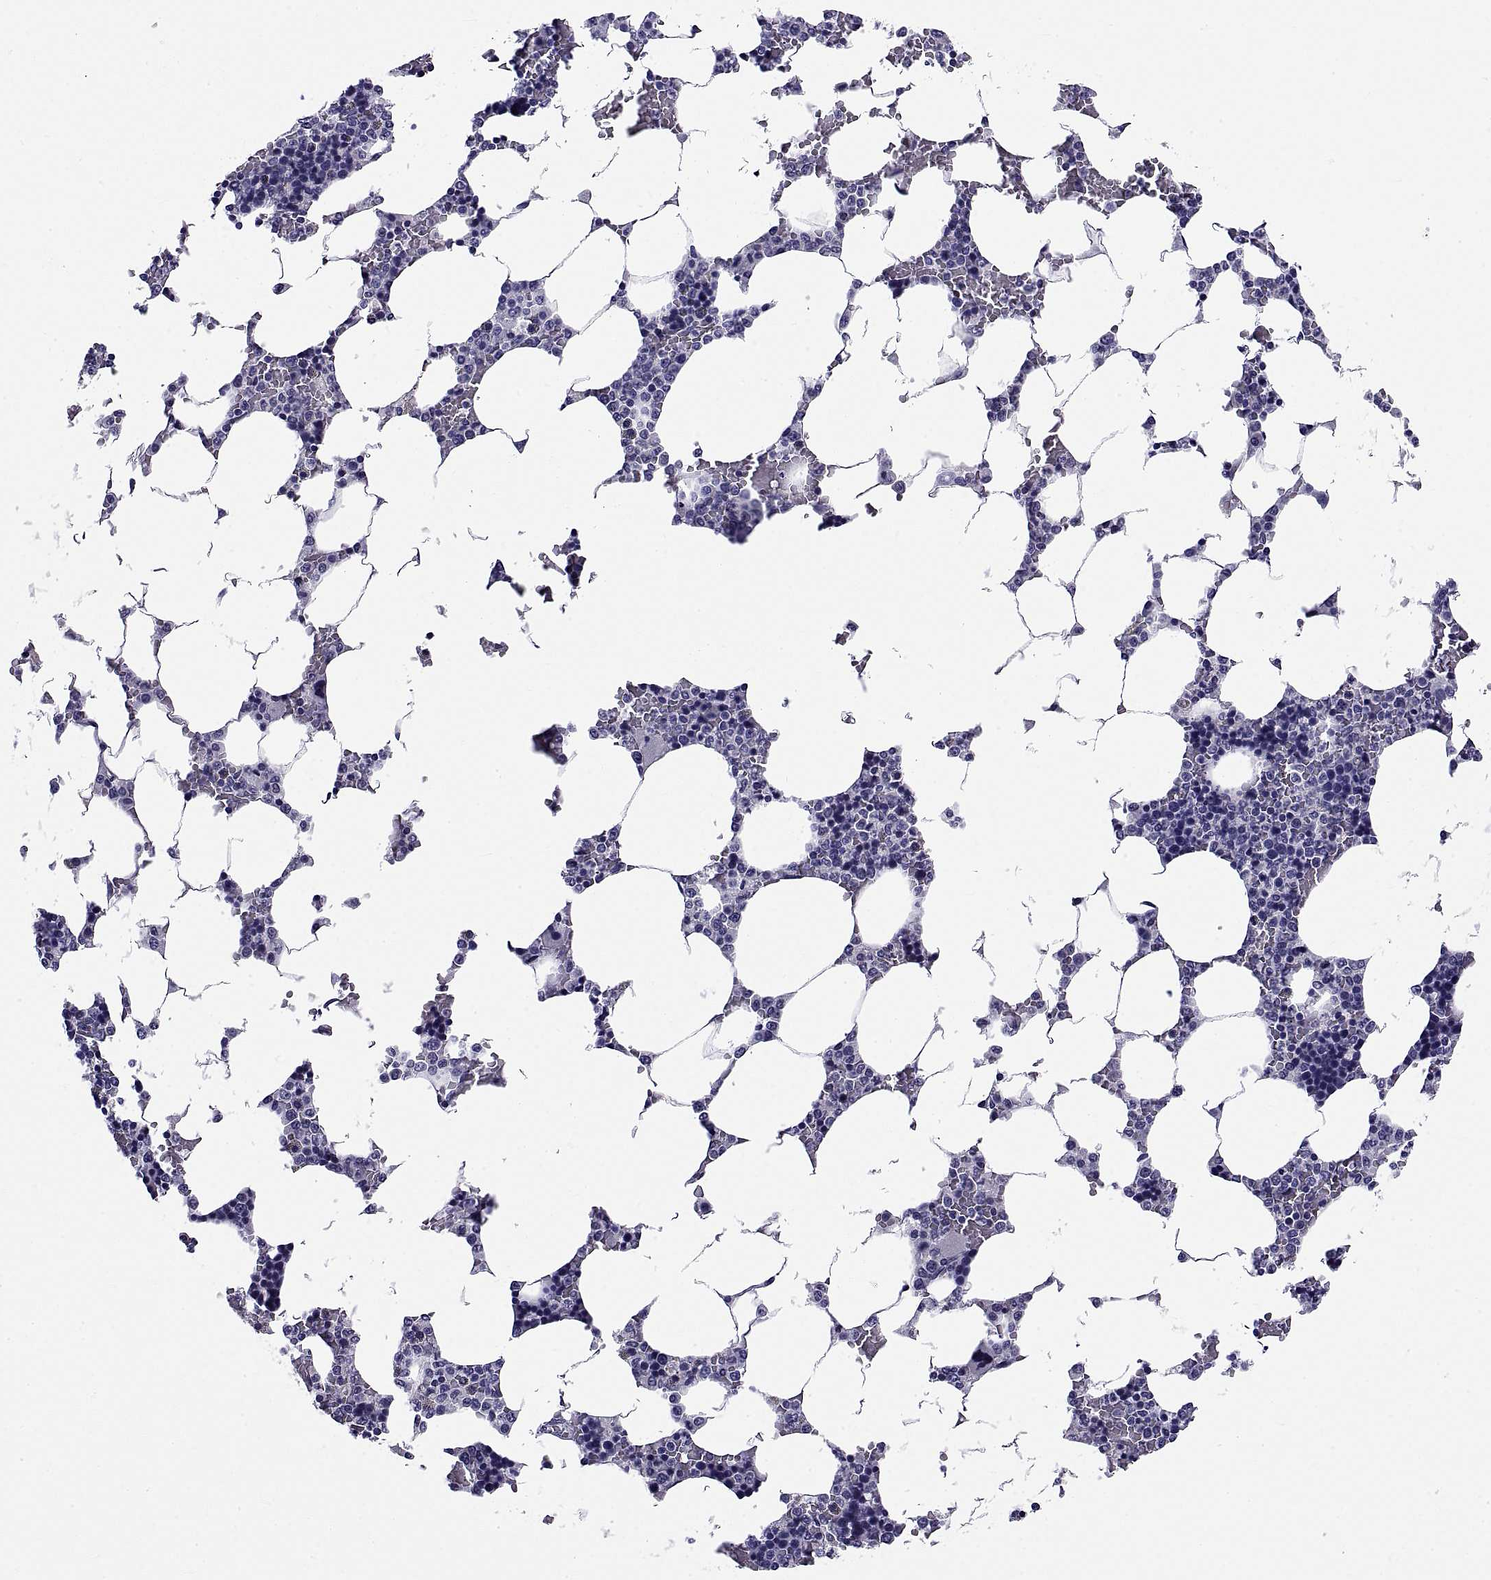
{"staining": {"intensity": "negative", "quantity": "none", "location": "none"}, "tissue": "bone marrow", "cell_type": "Hematopoietic cells", "image_type": "normal", "snomed": [{"axis": "morphology", "description": "Normal tissue, NOS"}, {"axis": "topography", "description": "Bone marrow"}], "caption": "High magnification brightfield microscopy of normal bone marrow stained with DAB (3,3'-diaminobenzidine) (brown) and counterstained with hematoxylin (blue): hematopoietic cells show no significant expression.", "gene": "TGFBR3L", "patient": {"sex": "male", "age": 63}}